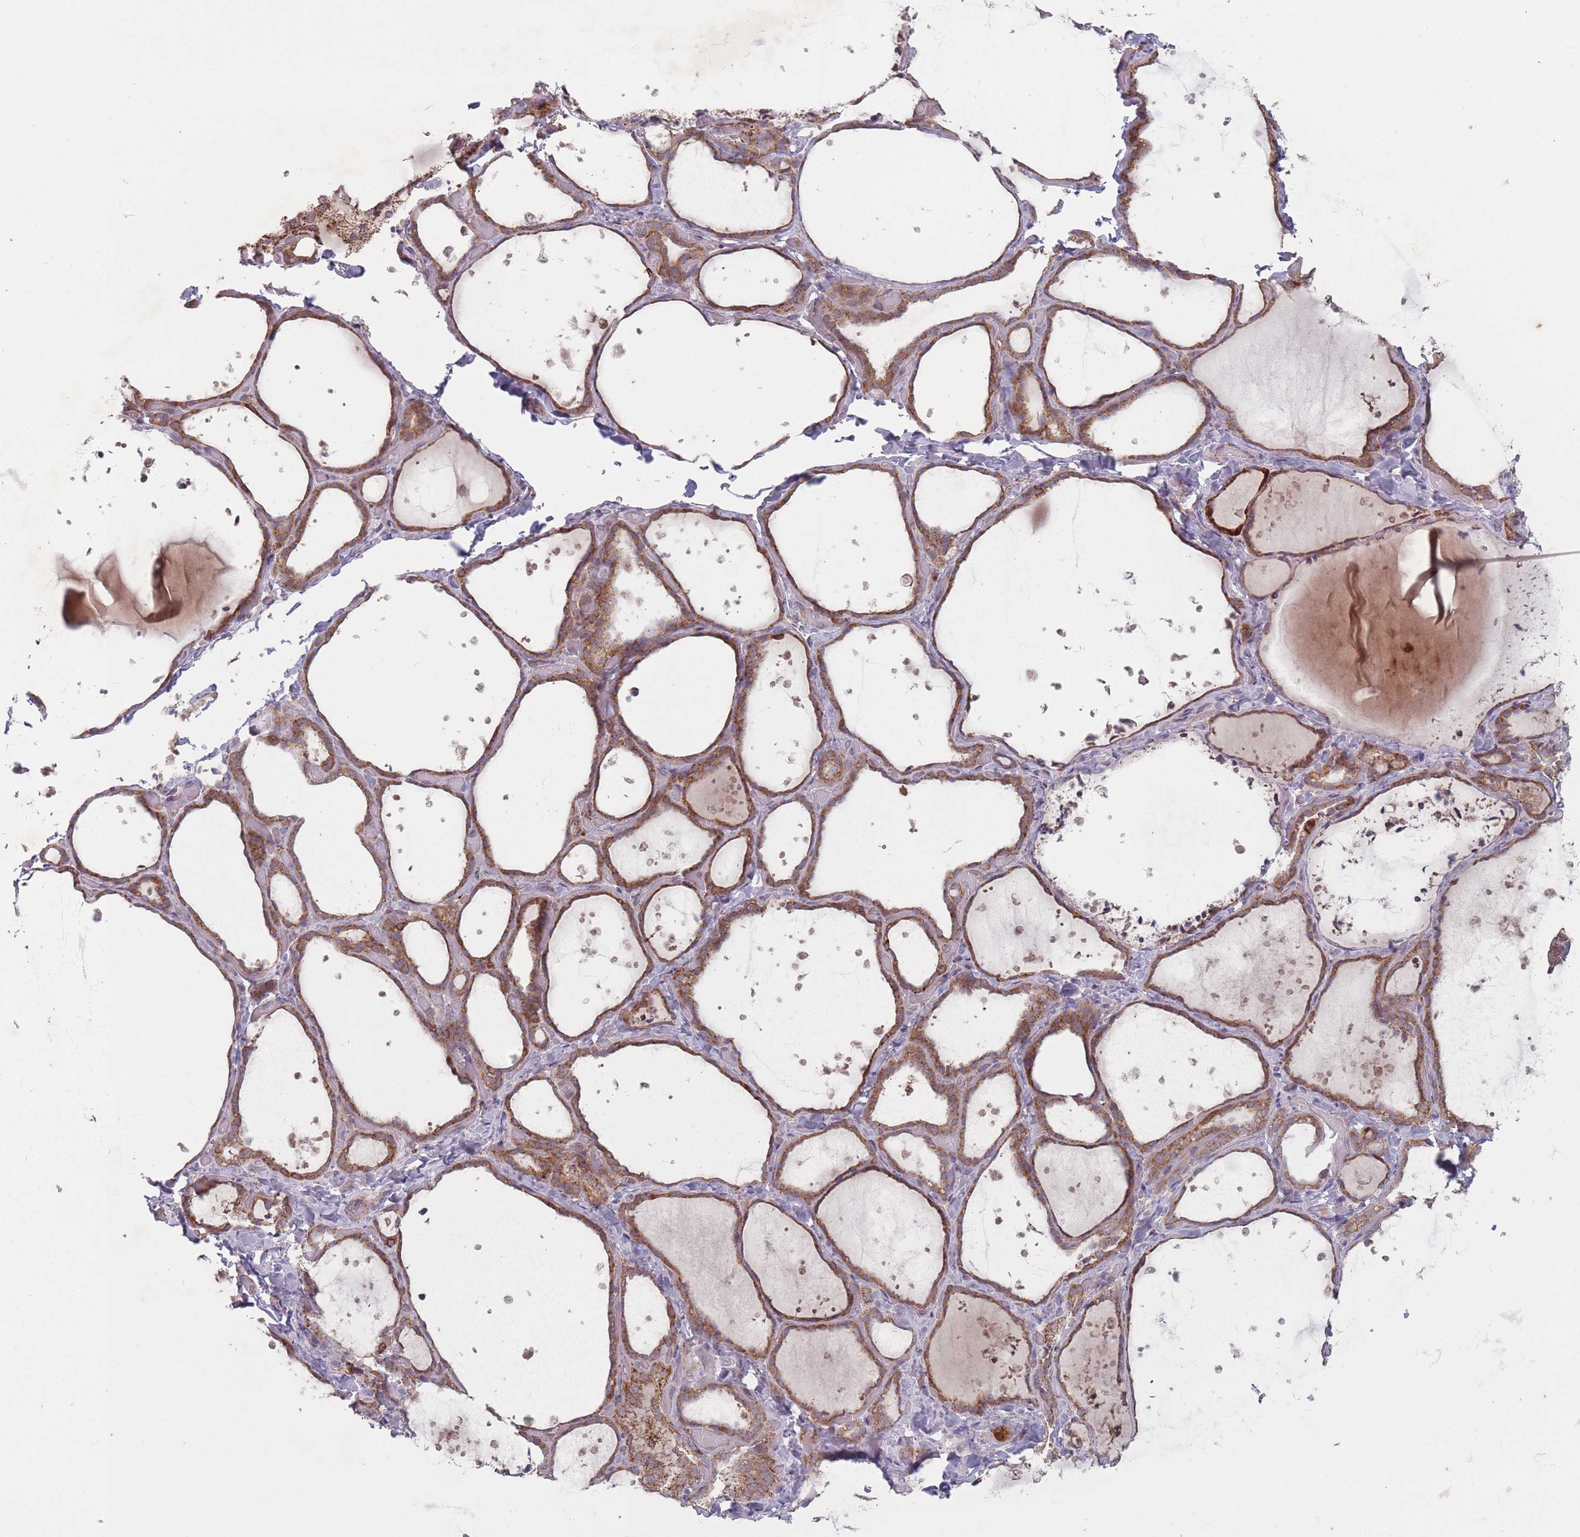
{"staining": {"intensity": "moderate", "quantity": ">75%", "location": "cytoplasmic/membranous"}, "tissue": "thyroid gland", "cell_type": "Glandular cells", "image_type": "normal", "snomed": [{"axis": "morphology", "description": "Normal tissue, NOS"}, {"axis": "topography", "description": "Thyroid gland"}], "caption": "The immunohistochemical stain labels moderate cytoplasmic/membranous expression in glandular cells of normal thyroid gland.", "gene": "OR10Q1", "patient": {"sex": "female", "age": 44}}